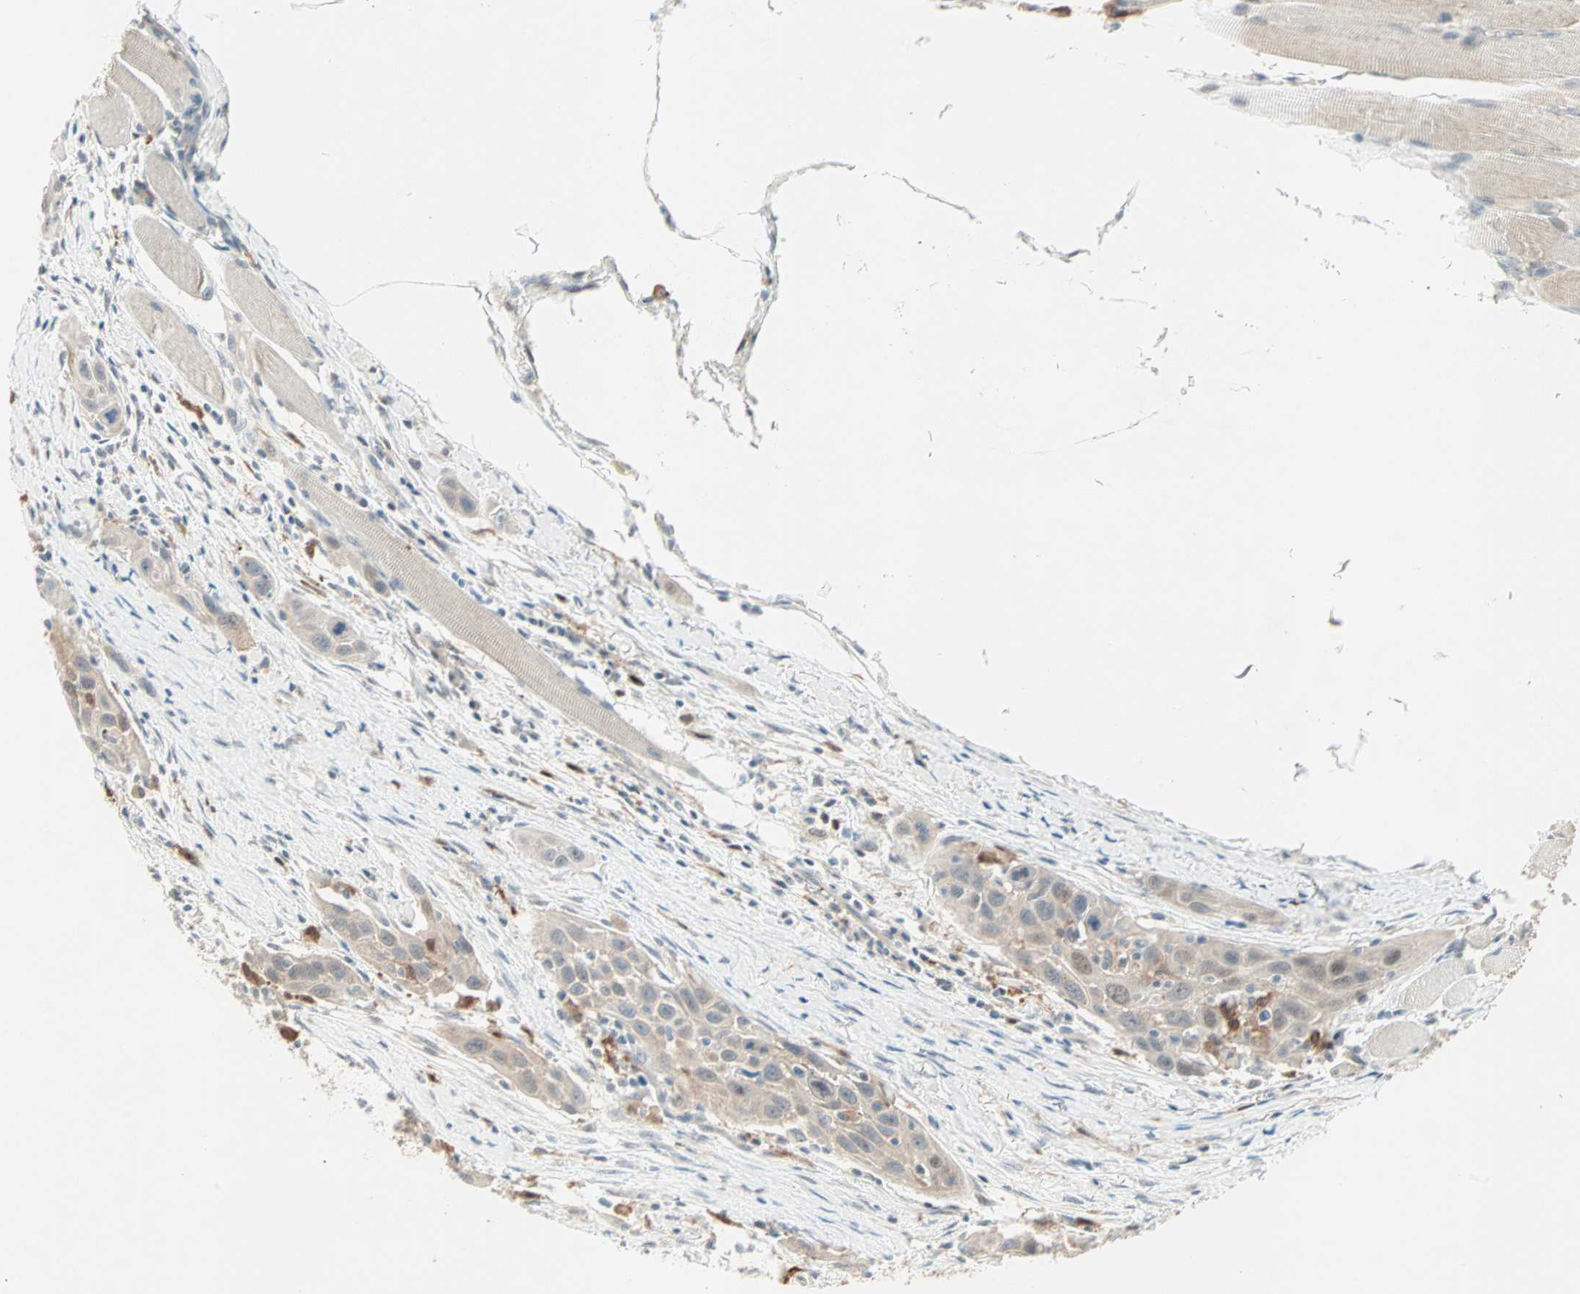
{"staining": {"intensity": "weak", "quantity": ">75%", "location": "cytoplasmic/membranous"}, "tissue": "head and neck cancer", "cell_type": "Tumor cells", "image_type": "cancer", "snomed": [{"axis": "morphology", "description": "Squamous cell carcinoma, NOS"}, {"axis": "topography", "description": "Oral tissue"}, {"axis": "topography", "description": "Head-Neck"}], "caption": "Squamous cell carcinoma (head and neck) was stained to show a protein in brown. There is low levels of weak cytoplasmic/membranous staining in about >75% of tumor cells.", "gene": "RTL6", "patient": {"sex": "female", "age": 50}}